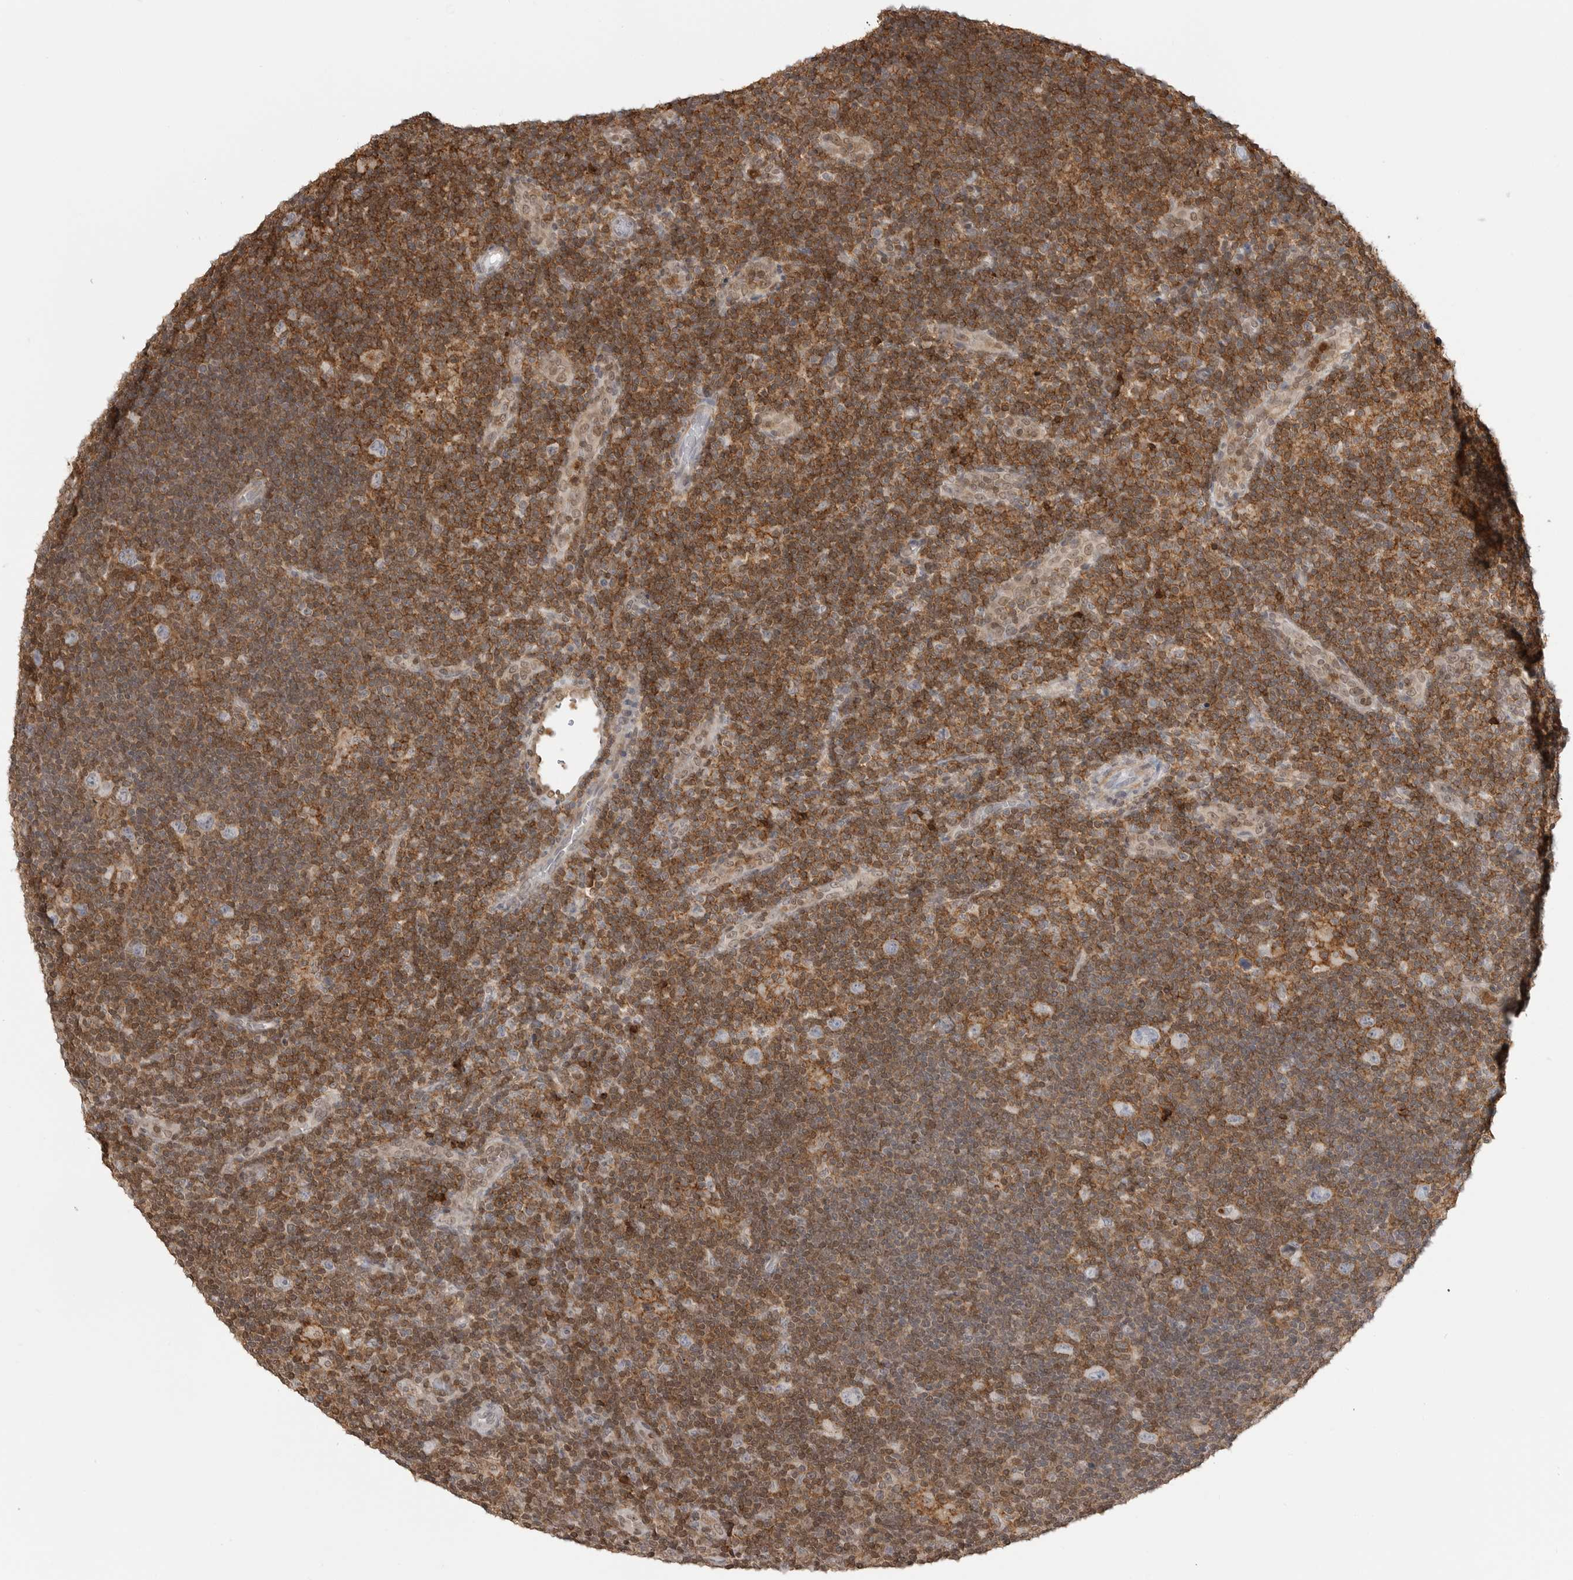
{"staining": {"intensity": "negative", "quantity": "none", "location": "none"}, "tissue": "lymphoma", "cell_type": "Tumor cells", "image_type": "cancer", "snomed": [{"axis": "morphology", "description": "Hodgkin's disease, NOS"}, {"axis": "topography", "description": "Lymph node"}], "caption": "There is no significant expression in tumor cells of lymphoma.", "gene": "ANXA11", "patient": {"sex": "female", "age": 57}}